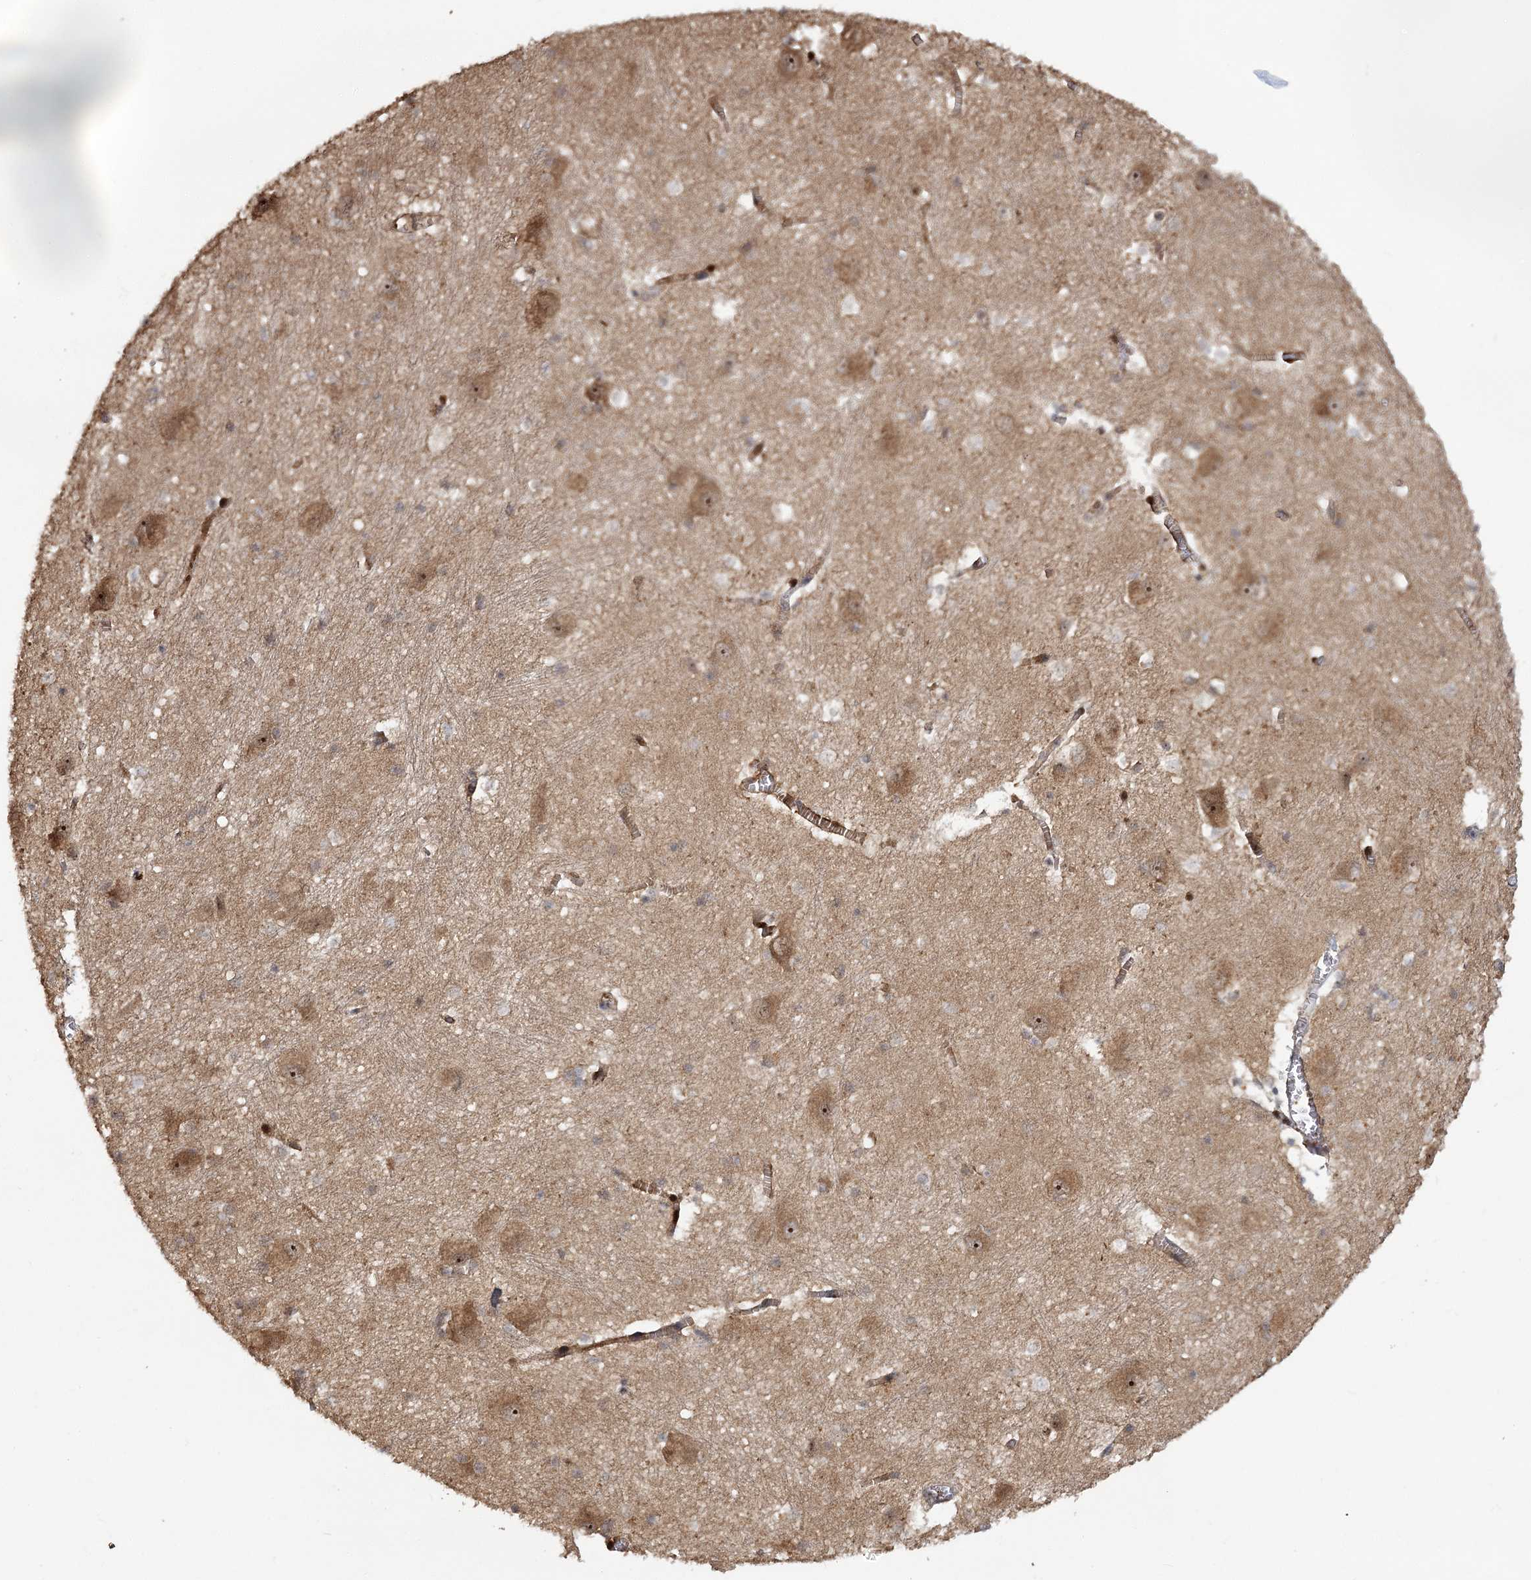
{"staining": {"intensity": "moderate", "quantity": "<25%", "location": "cytoplasmic/membranous,nuclear"}, "tissue": "caudate", "cell_type": "Glial cells", "image_type": "normal", "snomed": [{"axis": "morphology", "description": "Normal tissue, NOS"}, {"axis": "topography", "description": "Lateral ventricle wall"}], "caption": "Immunohistochemistry (IHC) of benign human caudate reveals low levels of moderate cytoplasmic/membranous,nuclear staining in approximately <25% of glial cells.", "gene": "PIK3C2A", "patient": {"sex": "male", "age": 37}}